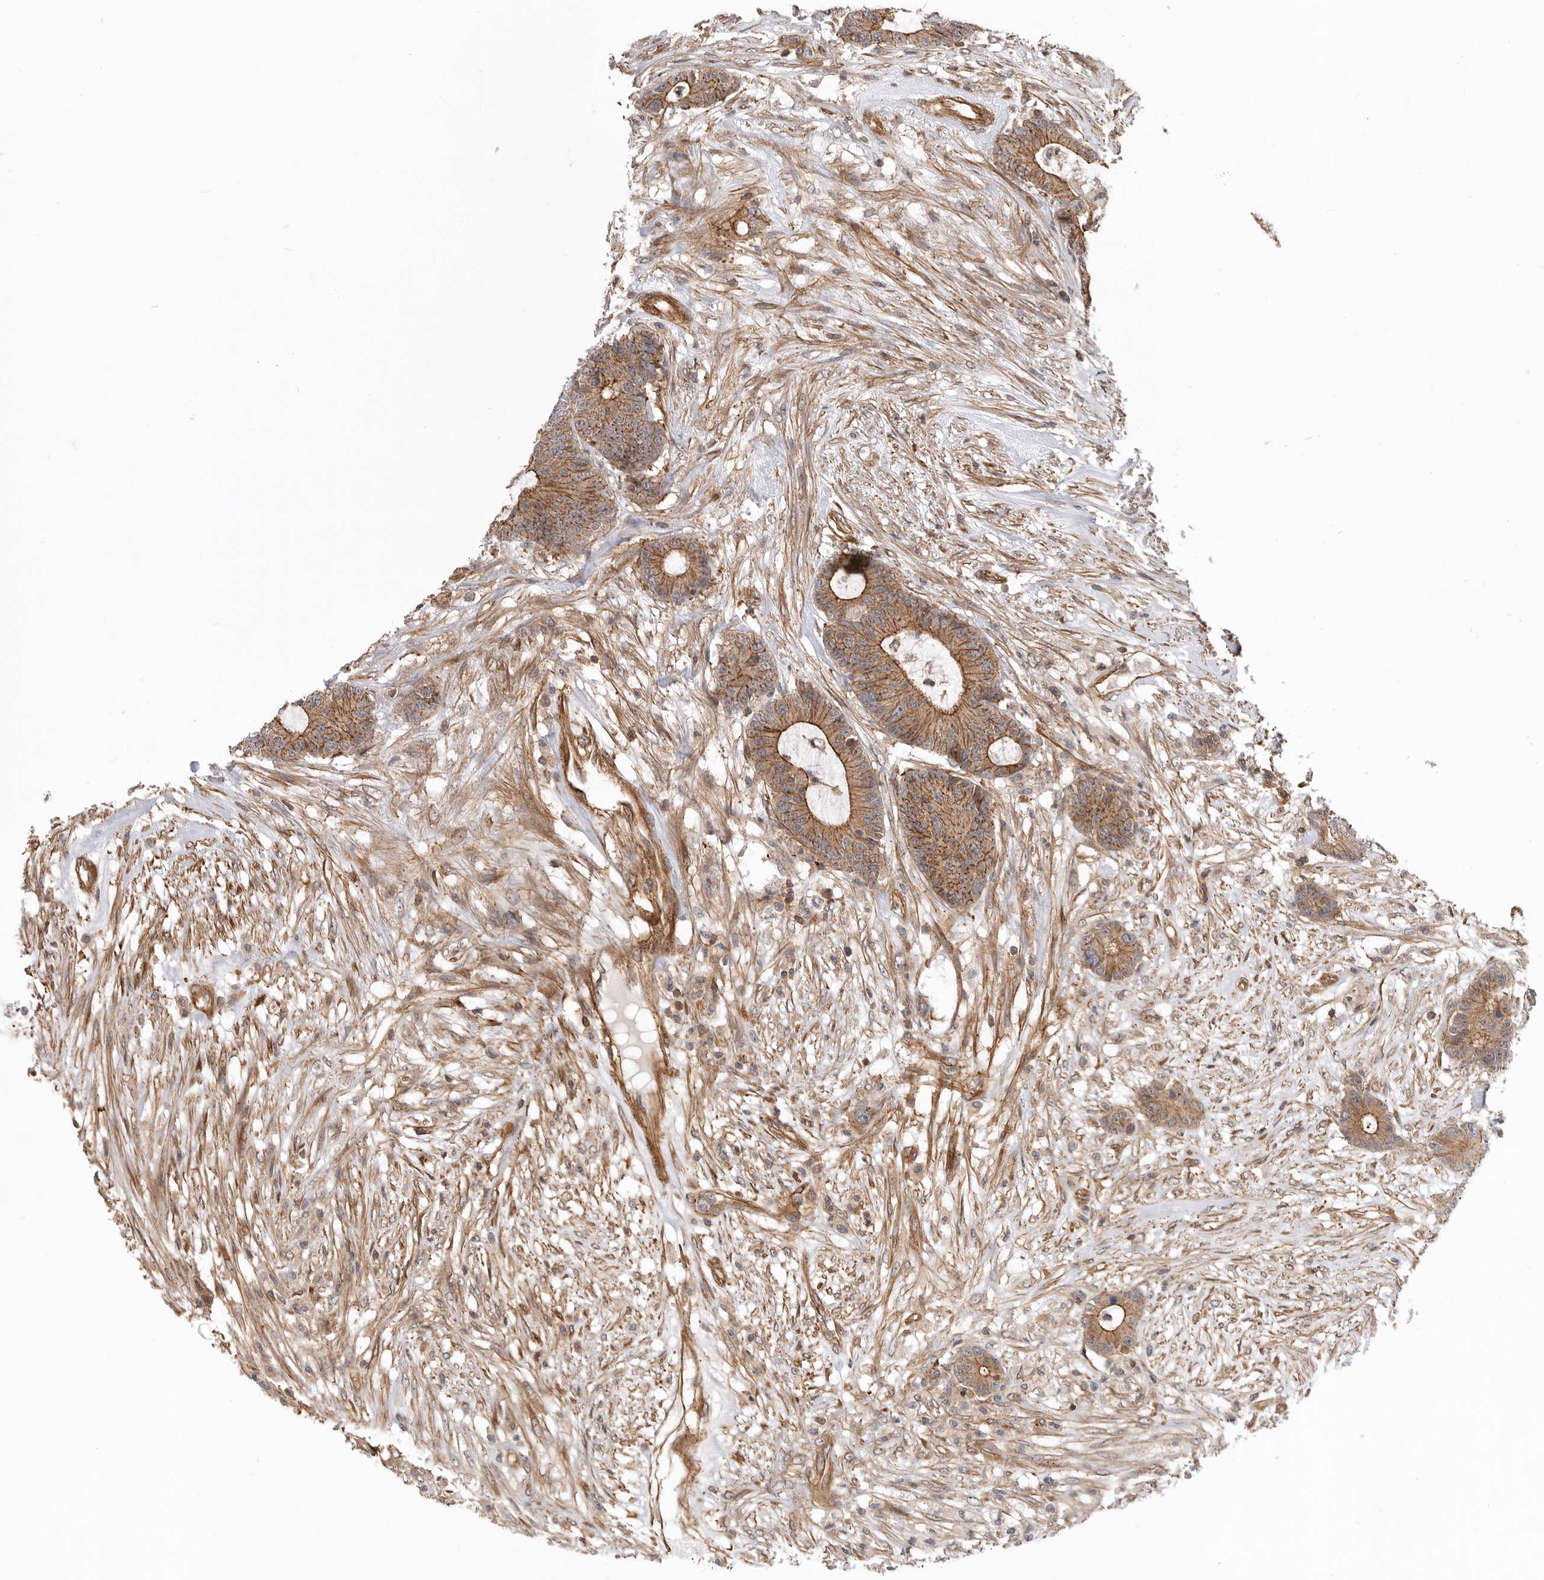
{"staining": {"intensity": "moderate", "quantity": ">75%", "location": "cytoplasmic/membranous"}, "tissue": "colorectal cancer", "cell_type": "Tumor cells", "image_type": "cancer", "snomed": [{"axis": "morphology", "description": "Adenocarcinoma, NOS"}, {"axis": "topography", "description": "Colon"}], "caption": "About >75% of tumor cells in human colorectal adenocarcinoma display moderate cytoplasmic/membranous protein staining as visualized by brown immunohistochemical staining.", "gene": "GPATCH2", "patient": {"sex": "female", "age": 84}}